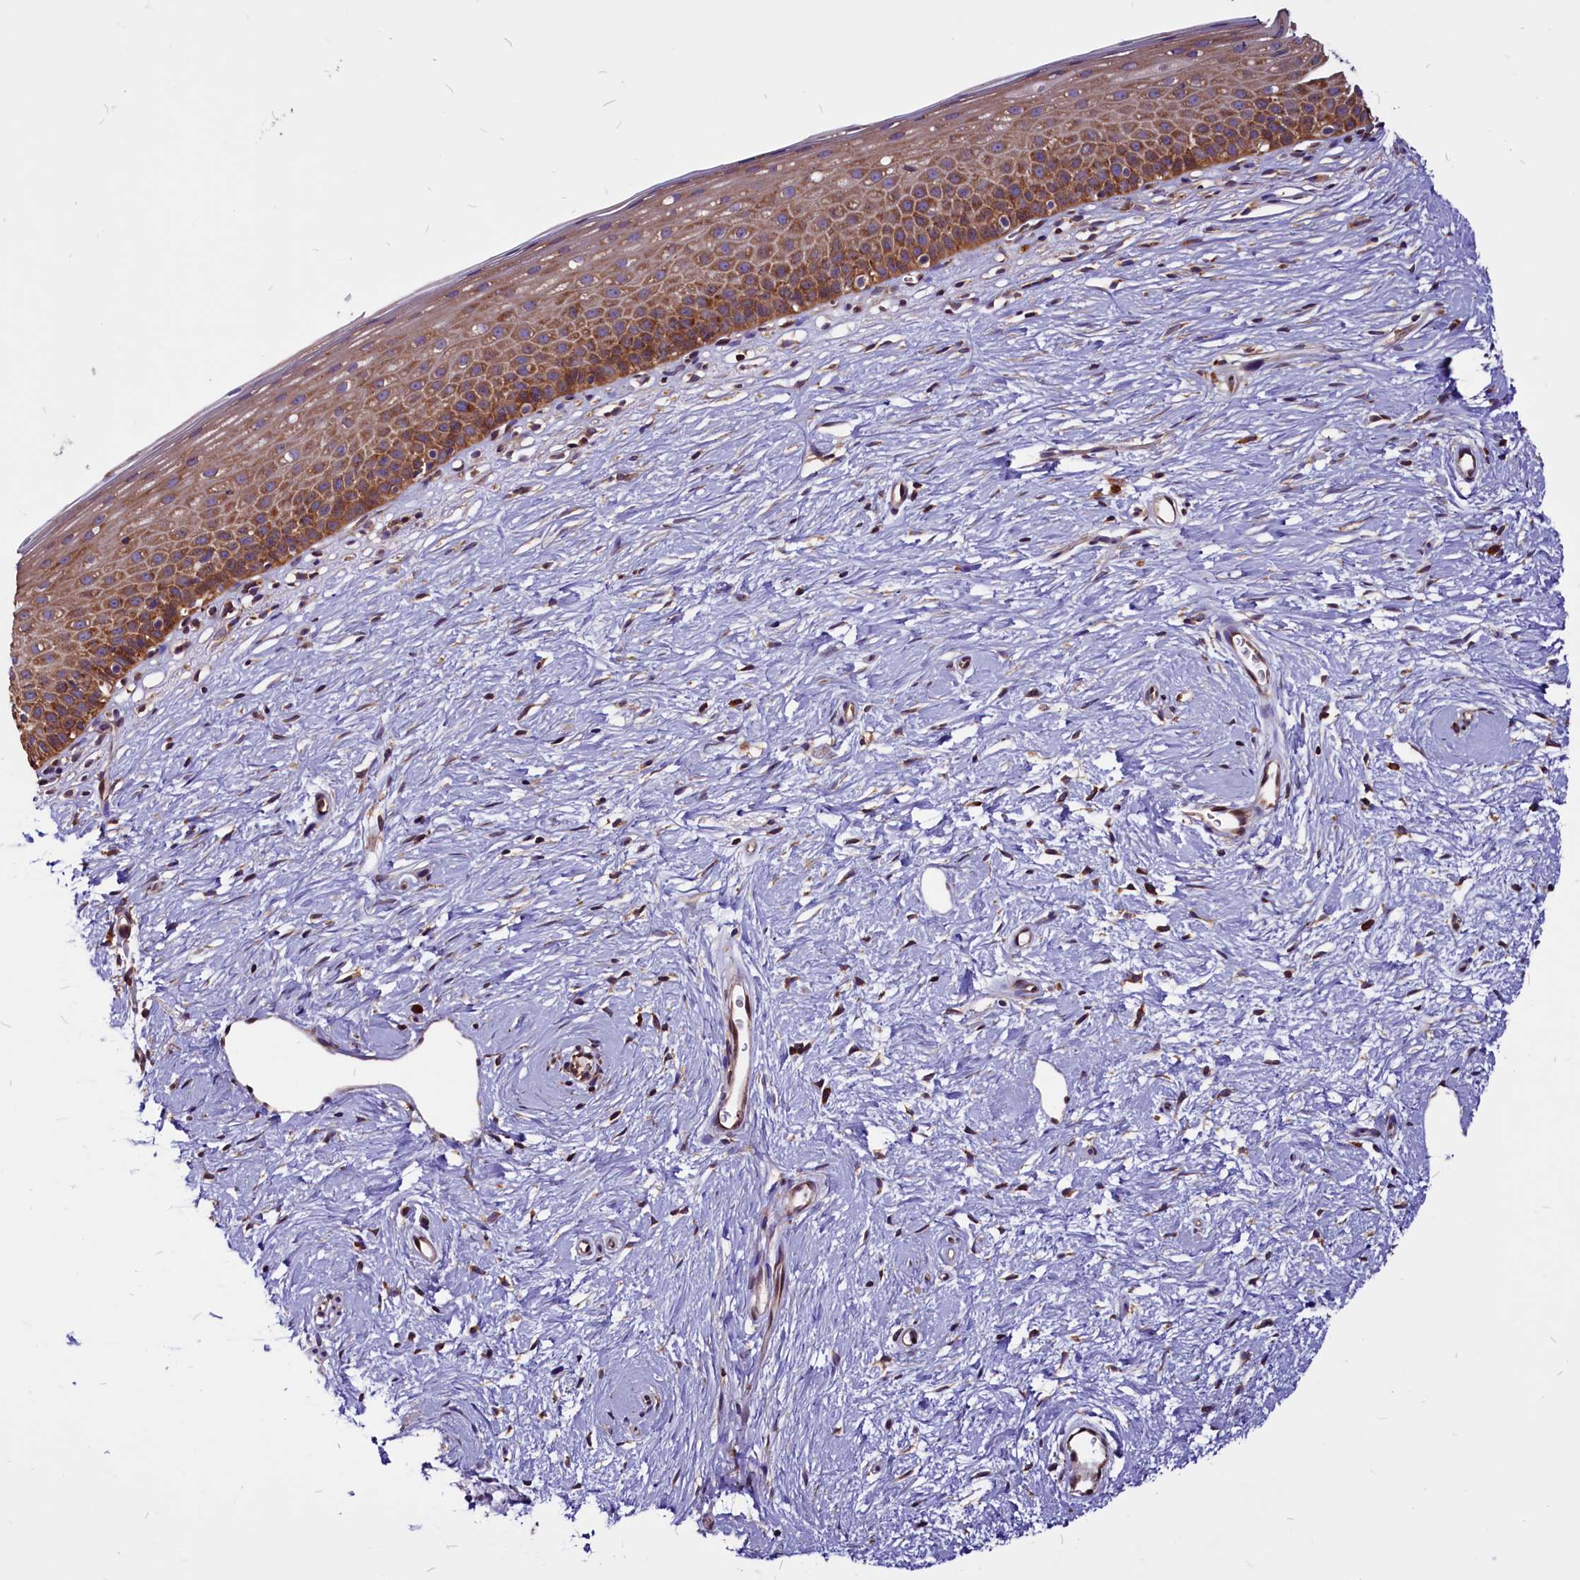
{"staining": {"intensity": "strong", "quantity": "25%-75%", "location": "cytoplasmic/membranous"}, "tissue": "cervix", "cell_type": "Glandular cells", "image_type": "normal", "snomed": [{"axis": "morphology", "description": "Normal tissue, NOS"}, {"axis": "topography", "description": "Cervix"}], "caption": "An image showing strong cytoplasmic/membranous staining in about 25%-75% of glandular cells in normal cervix, as visualized by brown immunohistochemical staining.", "gene": "EIF3G", "patient": {"sex": "female", "age": 57}}